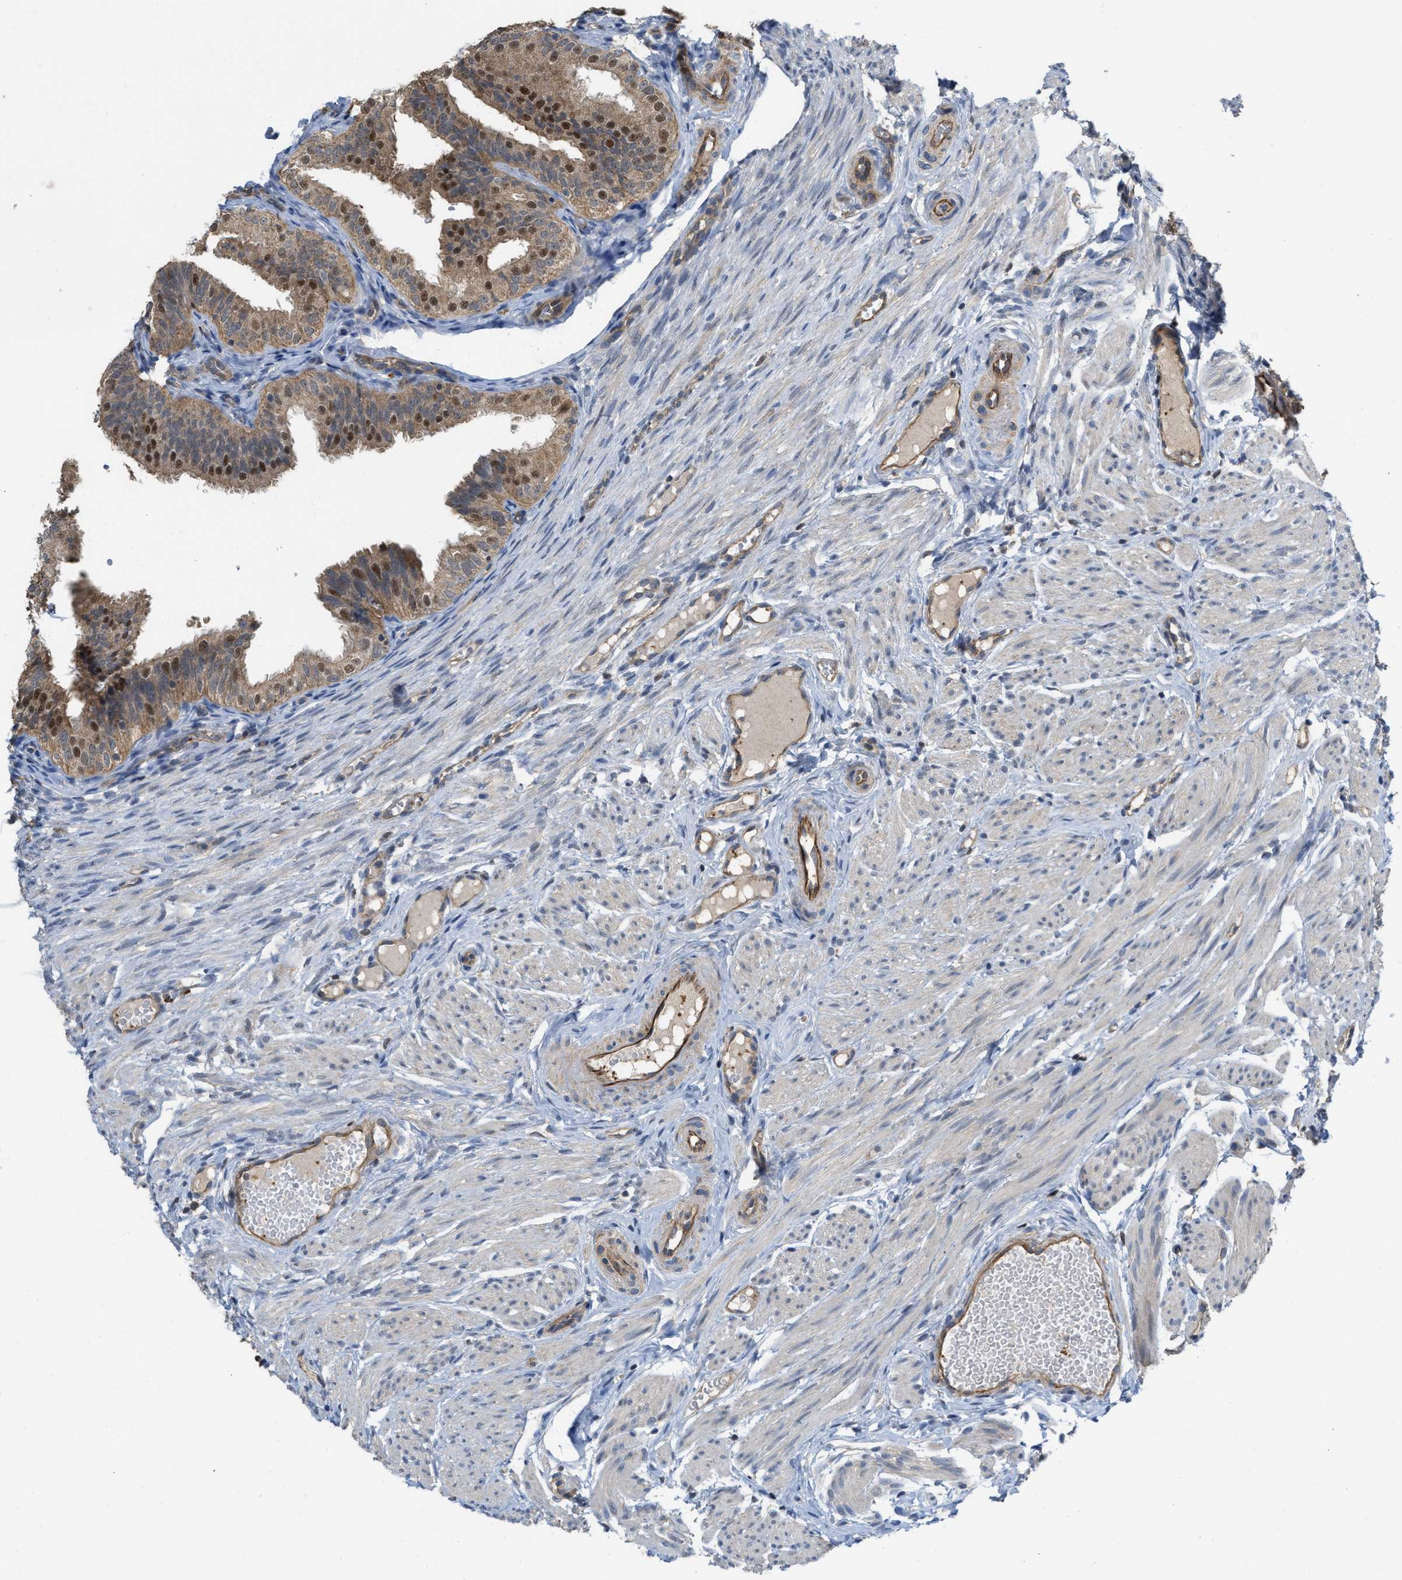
{"staining": {"intensity": "moderate", "quantity": ">75%", "location": "cytoplasmic/membranous,nuclear"}, "tissue": "fallopian tube", "cell_type": "Glandular cells", "image_type": "normal", "snomed": [{"axis": "morphology", "description": "Normal tissue, NOS"}, {"axis": "topography", "description": "Fallopian tube"}], "caption": "IHC photomicrograph of normal fallopian tube: fallopian tube stained using immunohistochemistry (IHC) shows medium levels of moderate protein expression localized specifically in the cytoplasmic/membranous,nuclear of glandular cells, appearing as a cytoplasmic/membranous,nuclear brown color.", "gene": "NAPEPLD", "patient": {"sex": "female", "age": 35}}